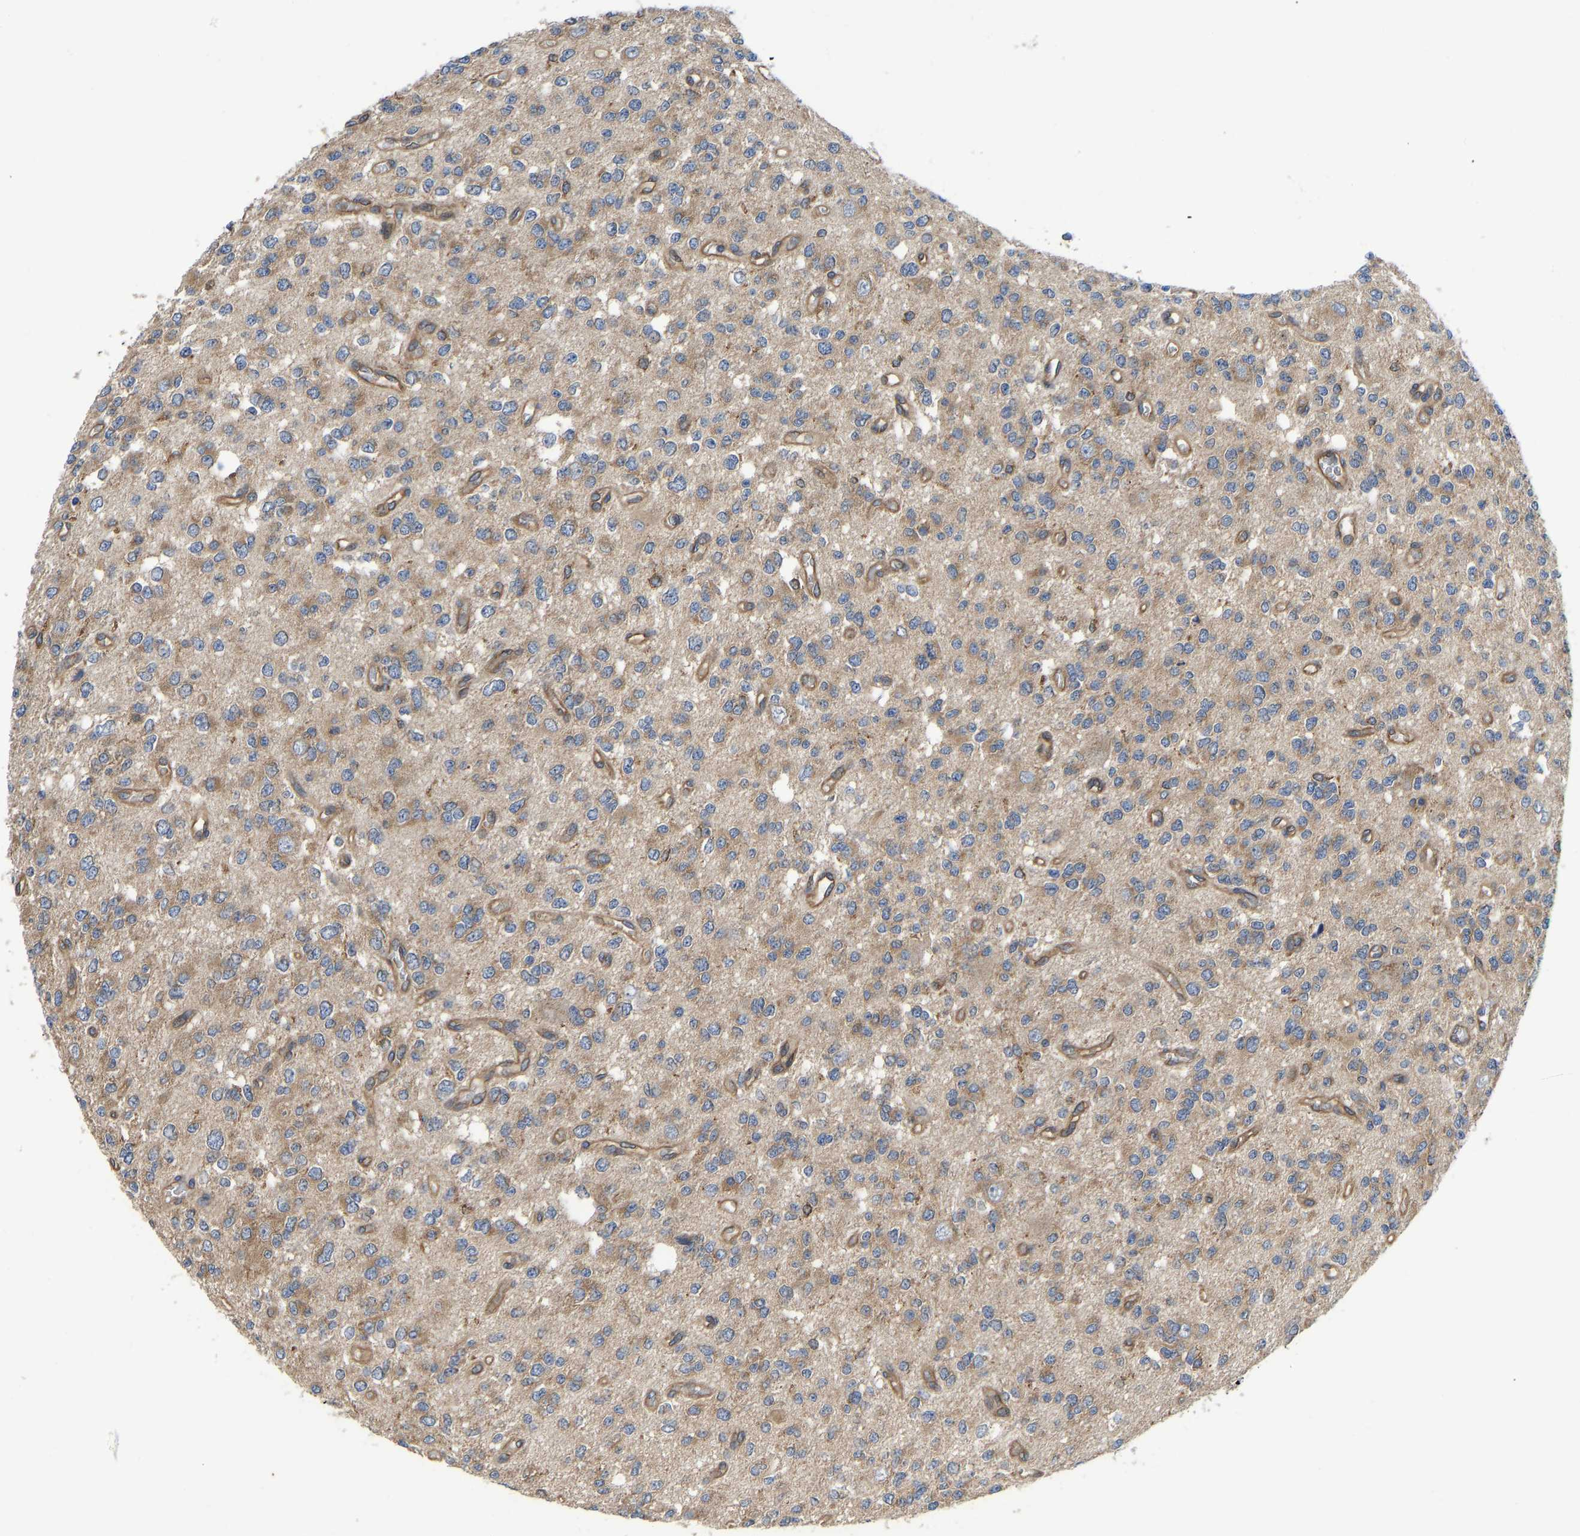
{"staining": {"intensity": "moderate", "quantity": ">75%", "location": "cytoplasmic/membranous"}, "tissue": "glioma", "cell_type": "Tumor cells", "image_type": "cancer", "snomed": [{"axis": "morphology", "description": "Glioma, malignant, Low grade"}, {"axis": "topography", "description": "Brain"}], "caption": "Immunohistochemical staining of glioma shows medium levels of moderate cytoplasmic/membranous expression in approximately >75% of tumor cells. (brown staining indicates protein expression, while blue staining denotes nuclei).", "gene": "FLNB", "patient": {"sex": "male", "age": 38}}